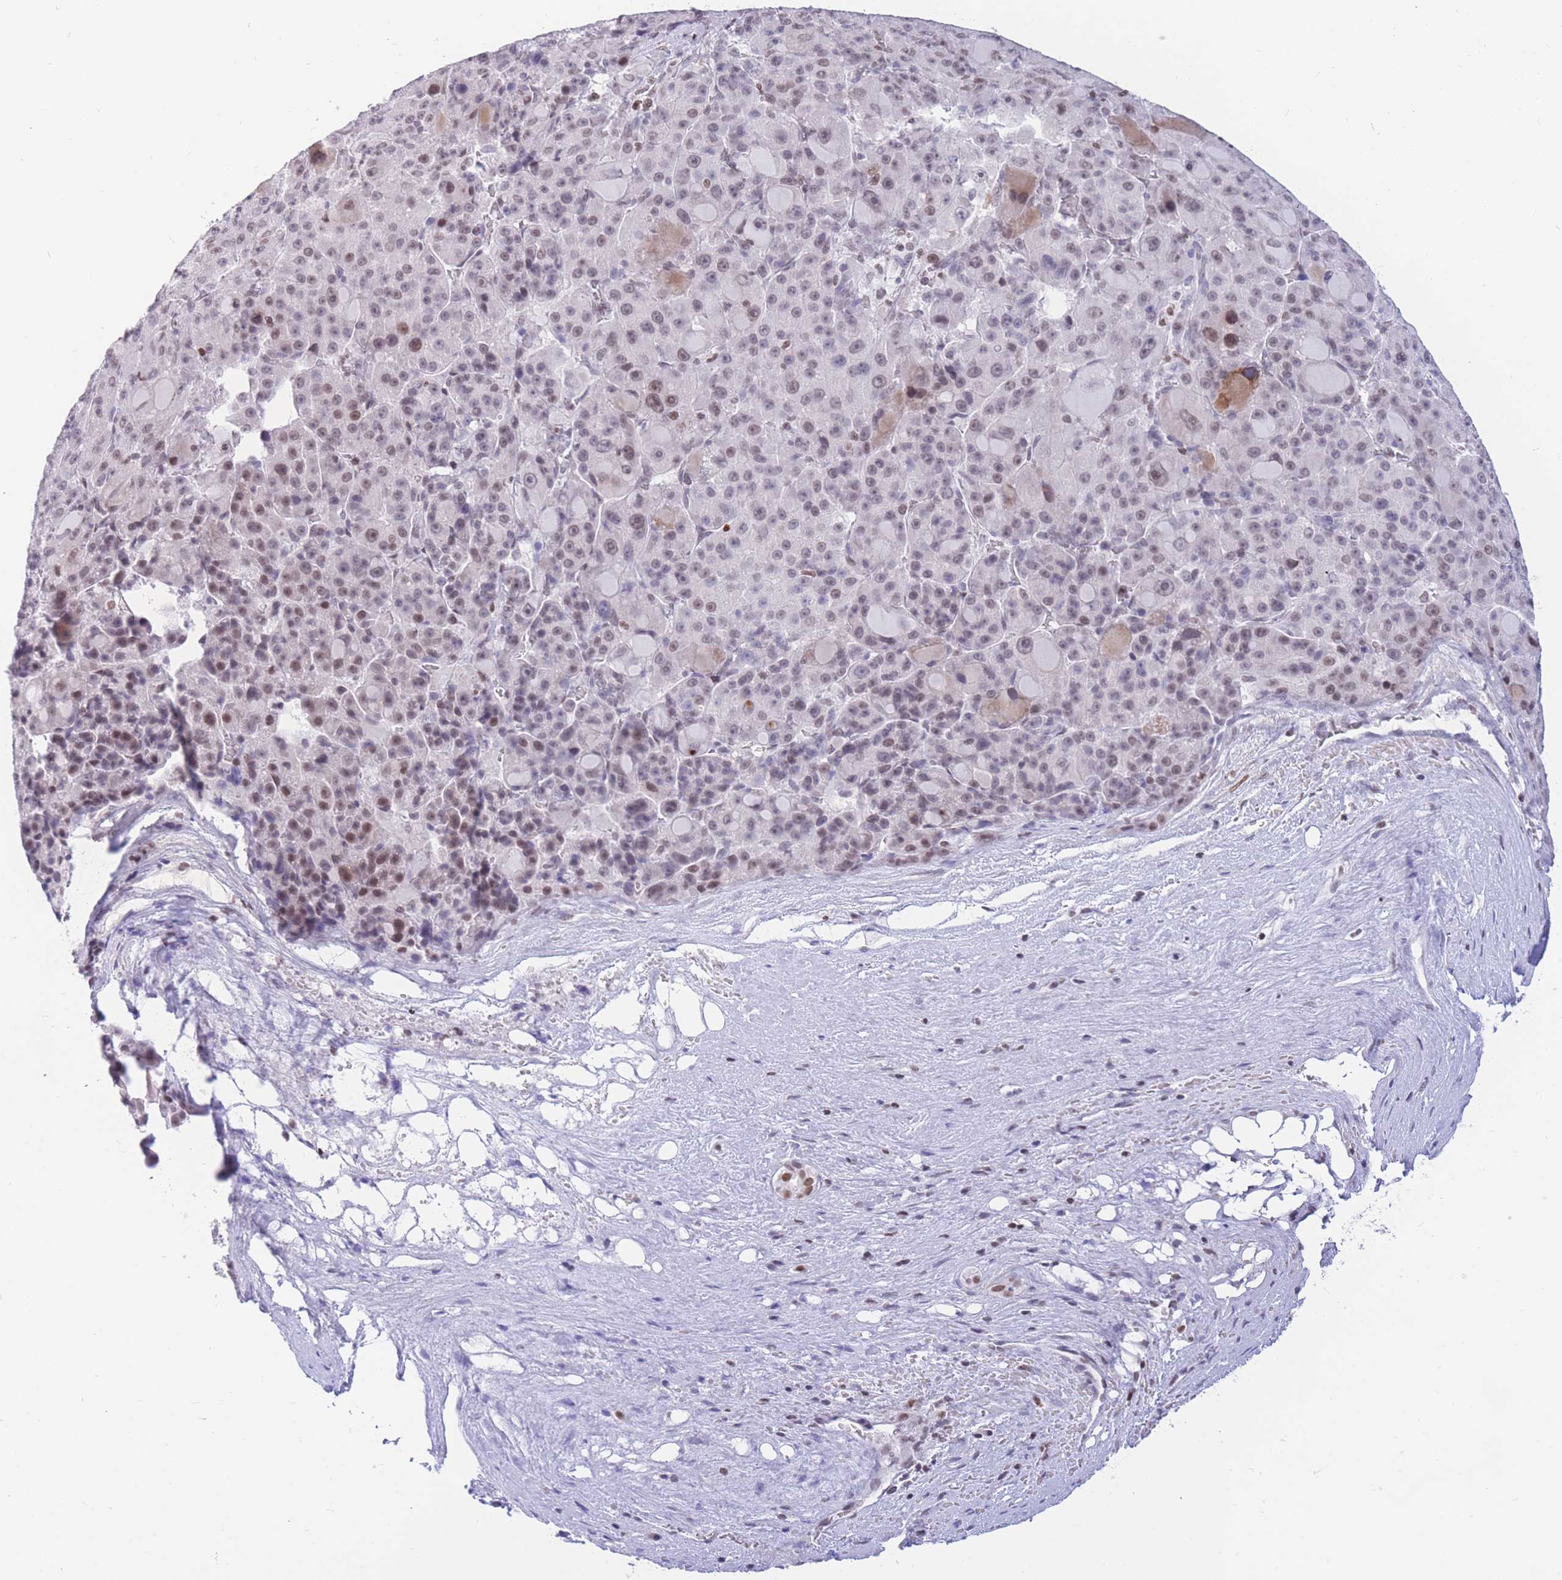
{"staining": {"intensity": "weak", "quantity": ">75%", "location": "nuclear"}, "tissue": "liver cancer", "cell_type": "Tumor cells", "image_type": "cancer", "snomed": [{"axis": "morphology", "description": "Carcinoma, Hepatocellular, NOS"}, {"axis": "topography", "description": "Liver"}], "caption": "Tumor cells reveal low levels of weak nuclear expression in approximately >75% of cells in liver cancer.", "gene": "HMGN1", "patient": {"sex": "male", "age": 76}}